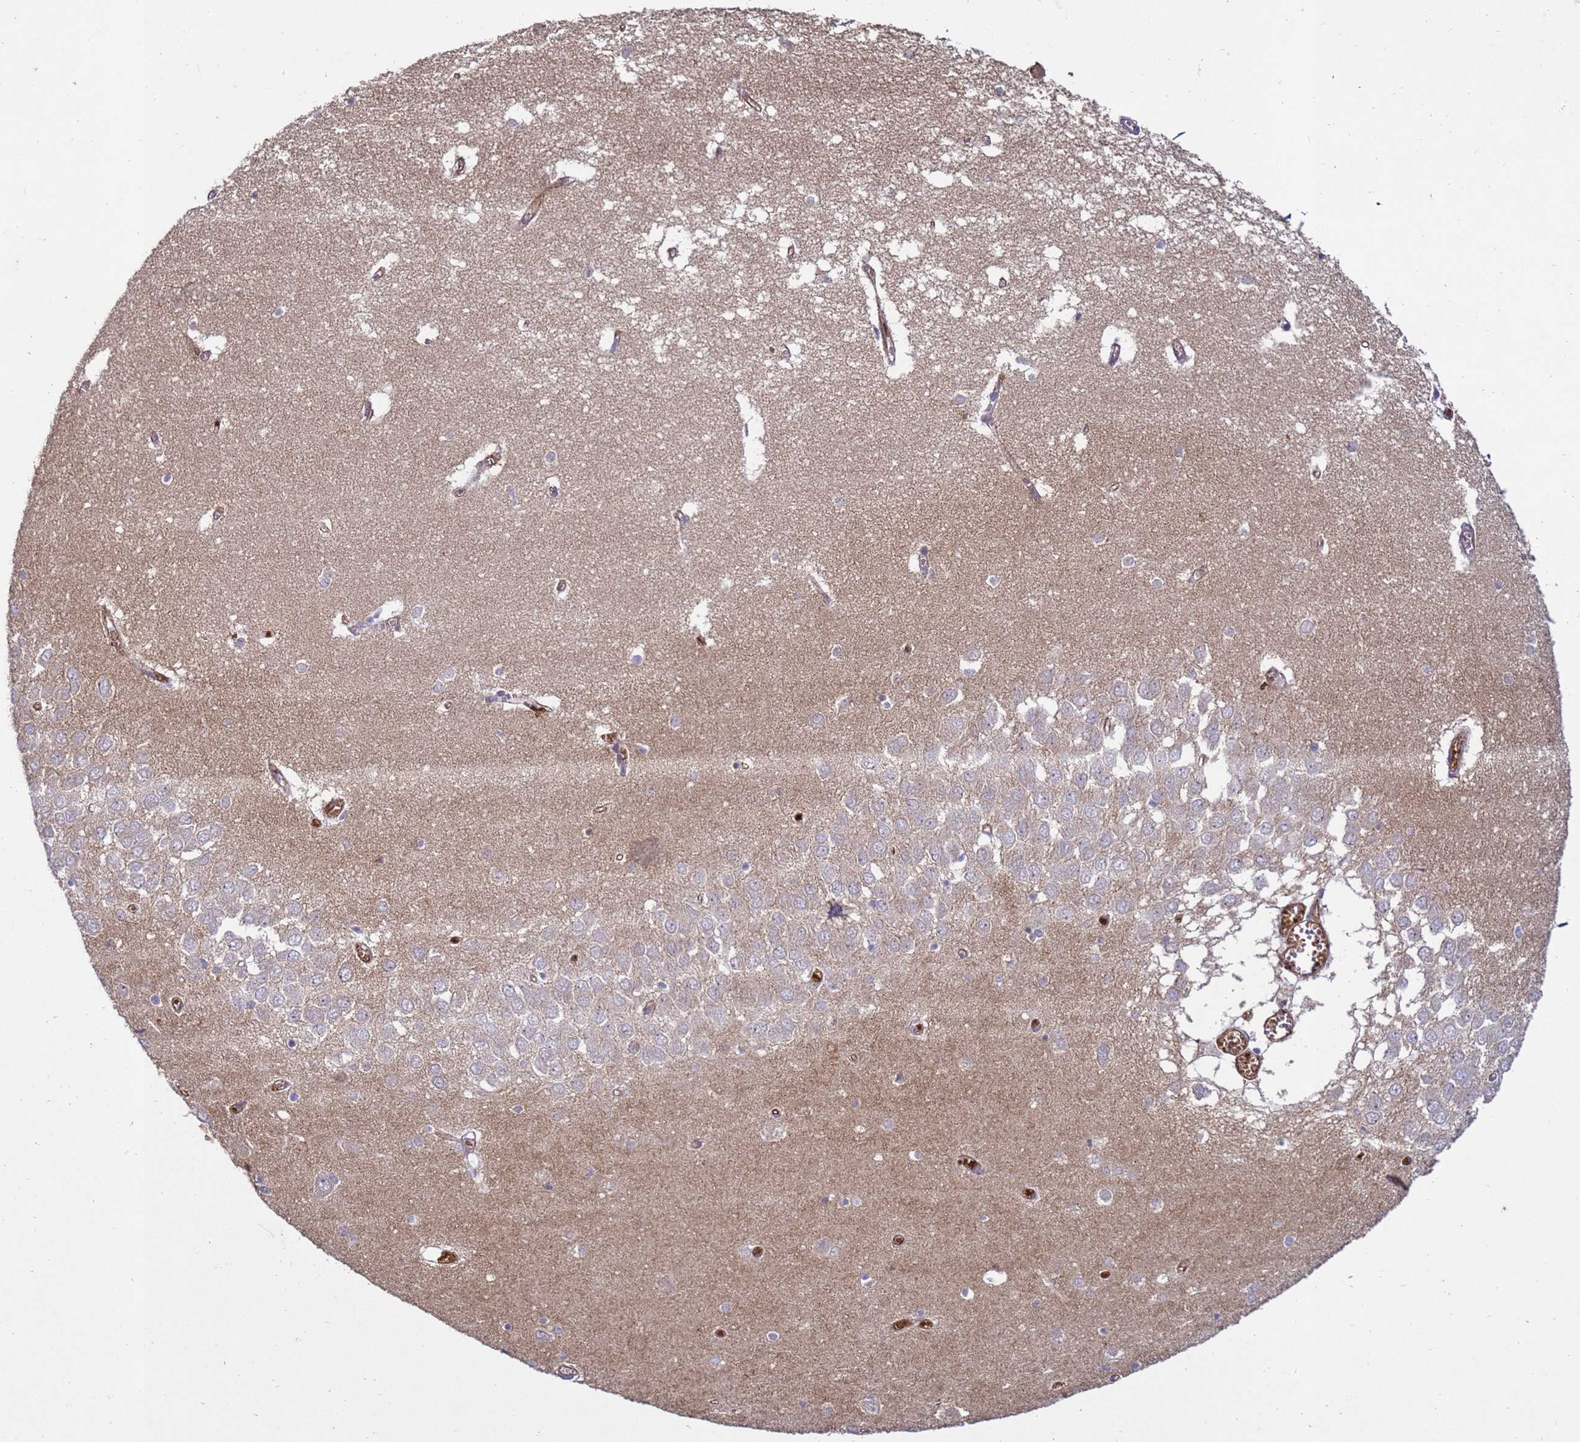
{"staining": {"intensity": "weak", "quantity": "<25%", "location": "cytoplasmic/membranous"}, "tissue": "hippocampus", "cell_type": "Glial cells", "image_type": "normal", "snomed": [{"axis": "morphology", "description": "Normal tissue, NOS"}, {"axis": "topography", "description": "Hippocampus"}], "caption": "Glial cells show no significant protein staining in unremarkable hippocampus. (DAB (3,3'-diaminobenzidine) immunohistochemistry (IHC) with hematoxylin counter stain).", "gene": "SGIP1", "patient": {"sex": "male", "age": 70}}